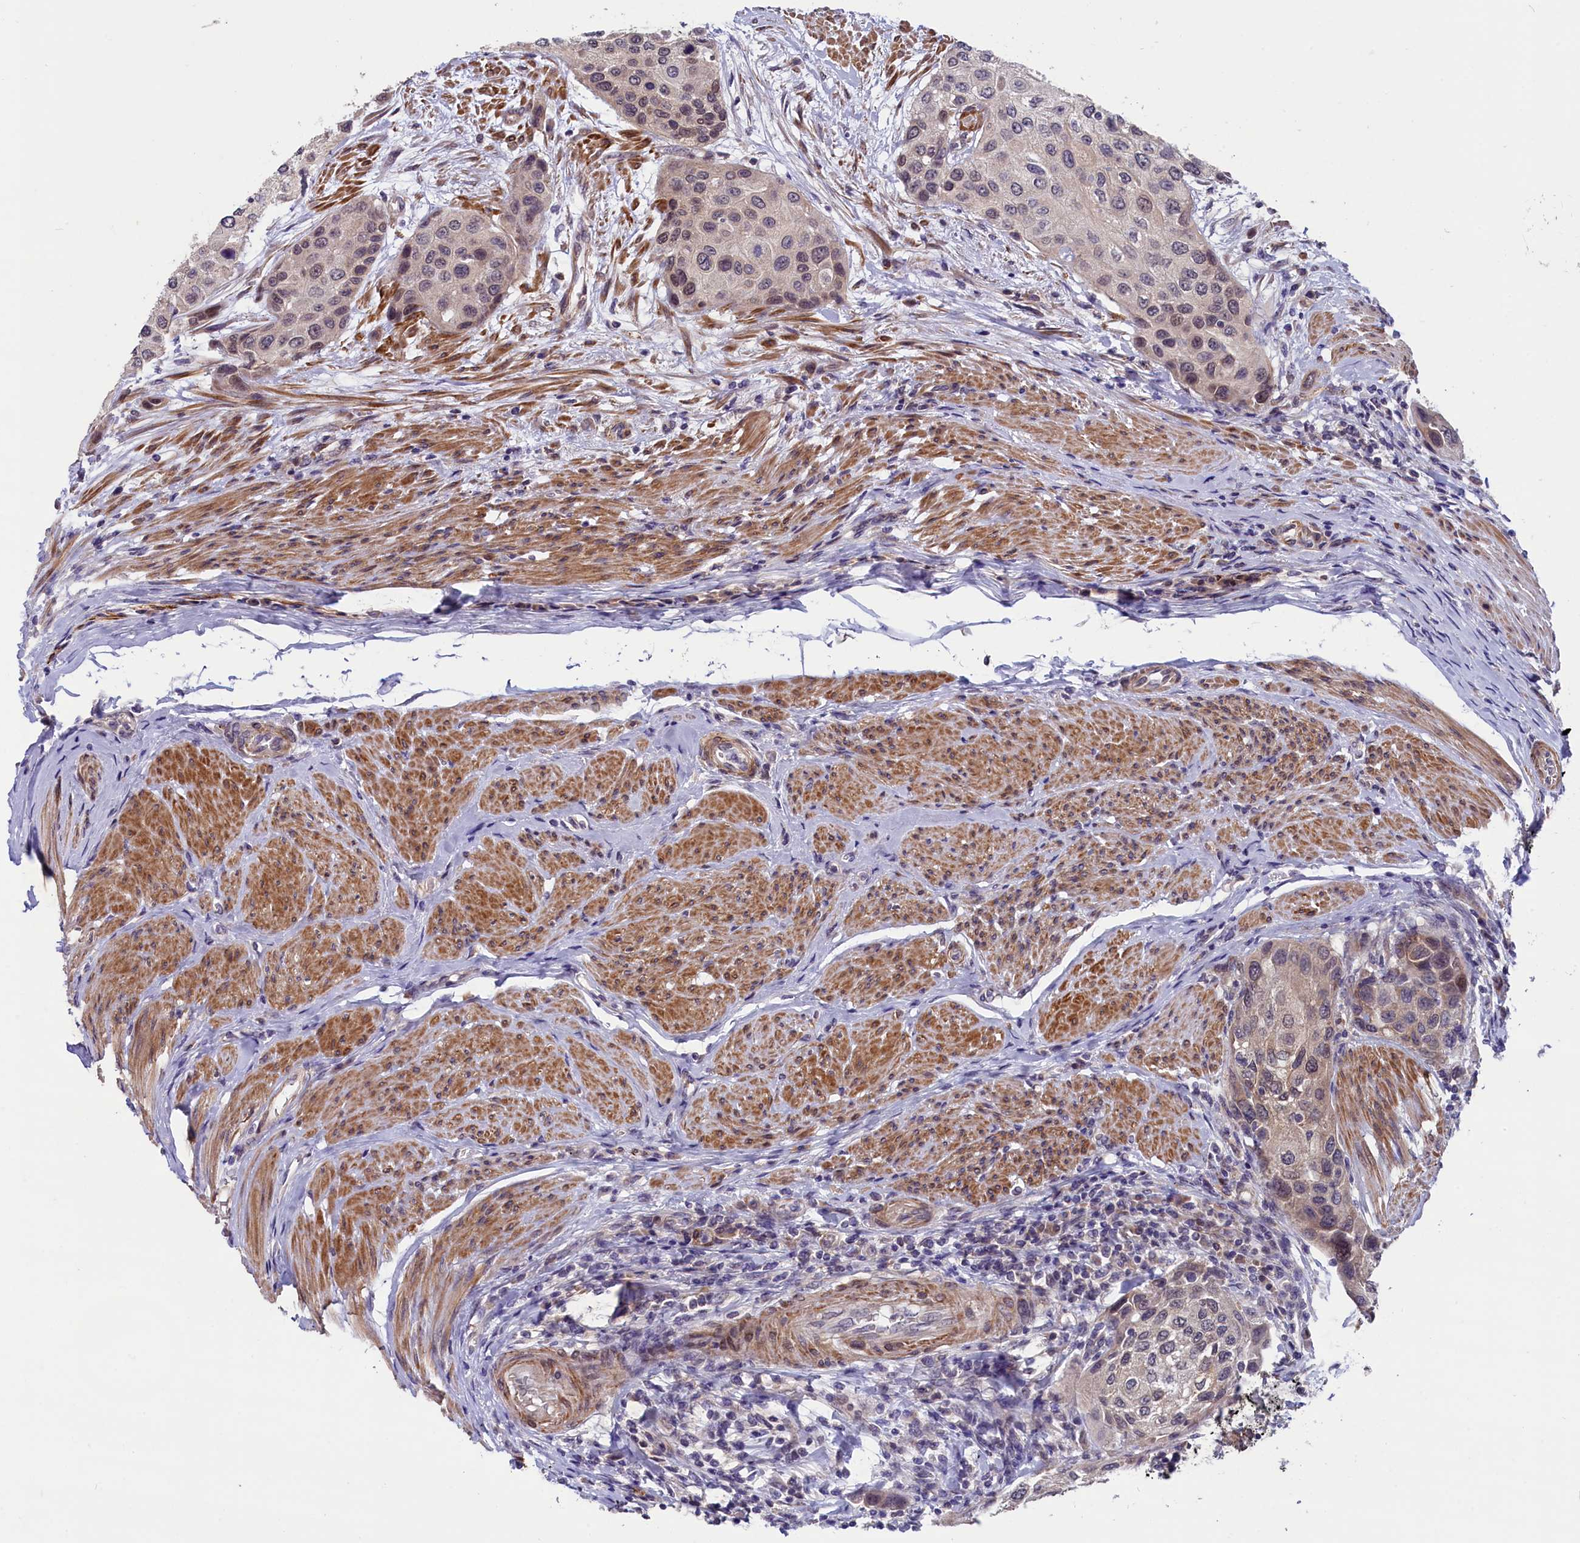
{"staining": {"intensity": "weak", "quantity": "<25%", "location": "cytoplasmic/membranous"}, "tissue": "urothelial cancer", "cell_type": "Tumor cells", "image_type": "cancer", "snomed": [{"axis": "morphology", "description": "Normal tissue, NOS"}, {"axis": "morphology", "description": "Urothelial carcinoma, High grade"}, {"axis": "topography", "description": "Vascular tissue"}, {"axis": "topography", "description": "Urinary bladder"}], "caption": "This is an immunohistochemistry histopathology image of human high-grade urothelial carcinoma. There is no expression in tumor cells.", "gene": "SLC39A6", "patient": {"sex": "female", "age": 56}}